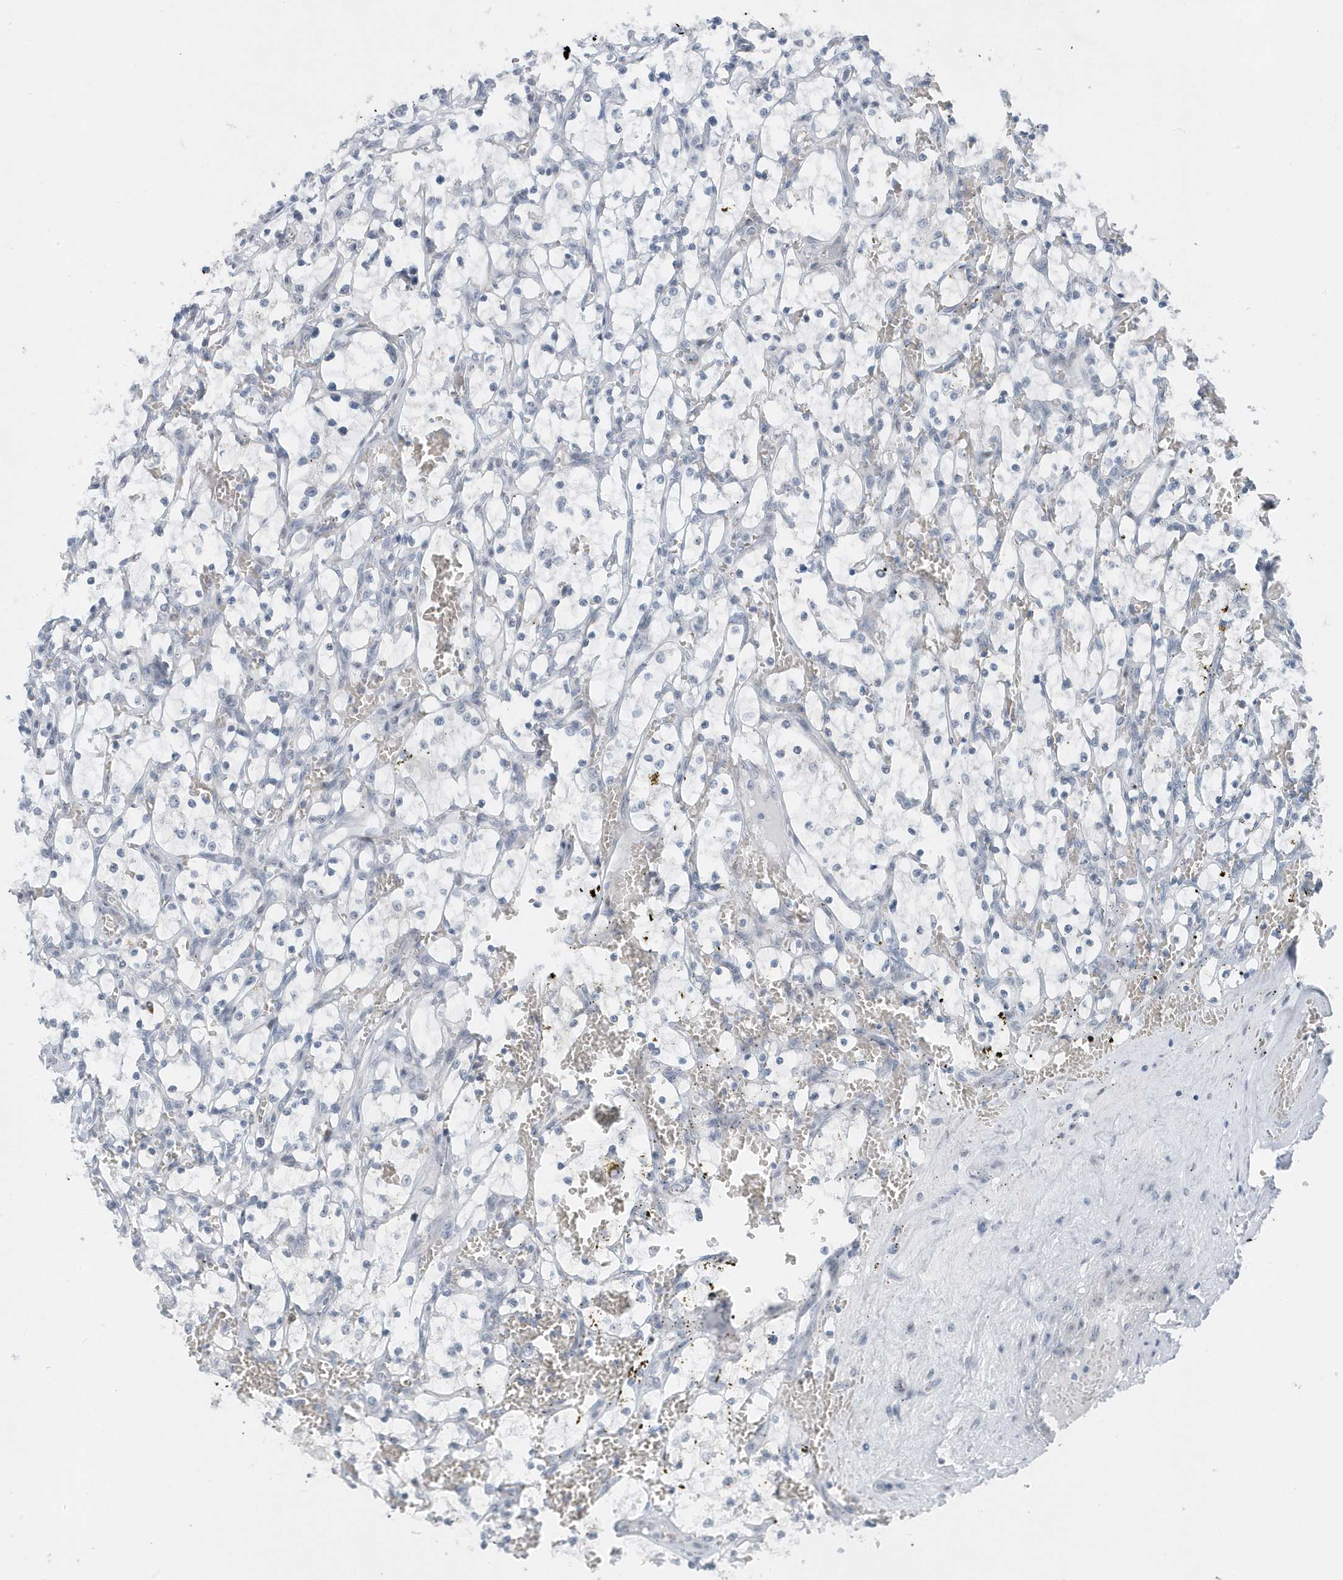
{"staining": {"intensity": "negative", "quantity": "none", "location": "none"}, "tissue": "renal cancer", "cell_type": "Tumor cells", "image_type": "cancer", "snomed": [{"axis": "morphology", "description": "Adenocarcinoma, NOS"}, {"axis": "topography", "description": "Kidney"}], "caption": "Immunohistochemistry photomicrograph of renal adenocarcinoma stained for a protein (brown), which reveals no staining in tumor cells.", "gene": "RPF2", "patient": {"sex": "female", "age": 69}}